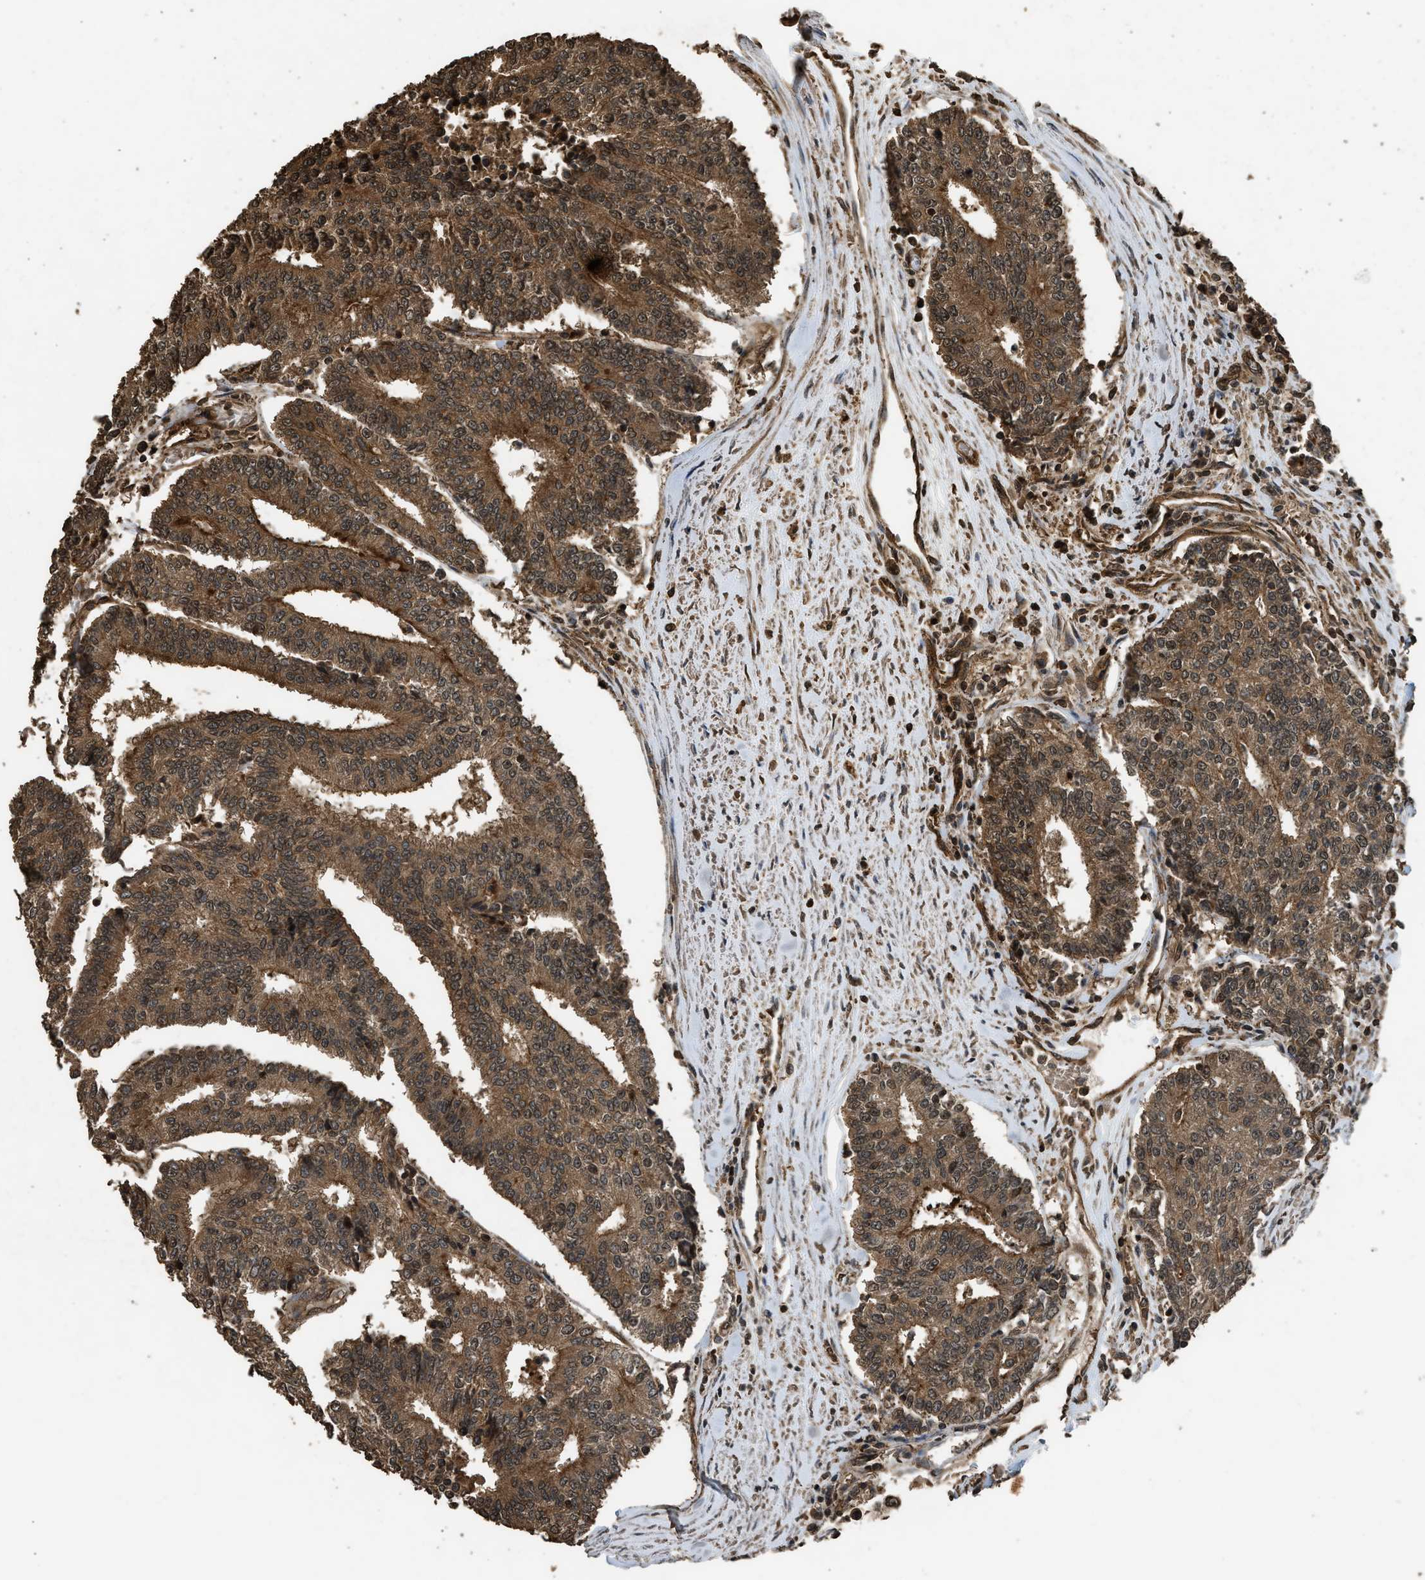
{"staining": {"intensity": "strong", "quantity": ">75%", "location": "cytoplasmic/membranous"}, "tissue": "prostate cancer", "cell_type": "Tumor cells", "image_type": "cancer", "snomed": [{"axis": "morphology", "description": "Normal tissue, NOS"}, {"axis": "morphology", "description": "Adenocarcinoma, High grade"}, {"axis": "topography", "description": "Prostate"}, {"axis": "topography", "description": "Seminal veicle"}], "caption": "DAB (3,3'-diaminobenzidine) immunohistochemical staining of prostate adenocarcinoma (high-grade) reveals strong cytoplasmic/membranous protein staining in about >75% of tumor cells.", "gene": "MYBL2", "patient": {"sex": "male", "age": 55}}